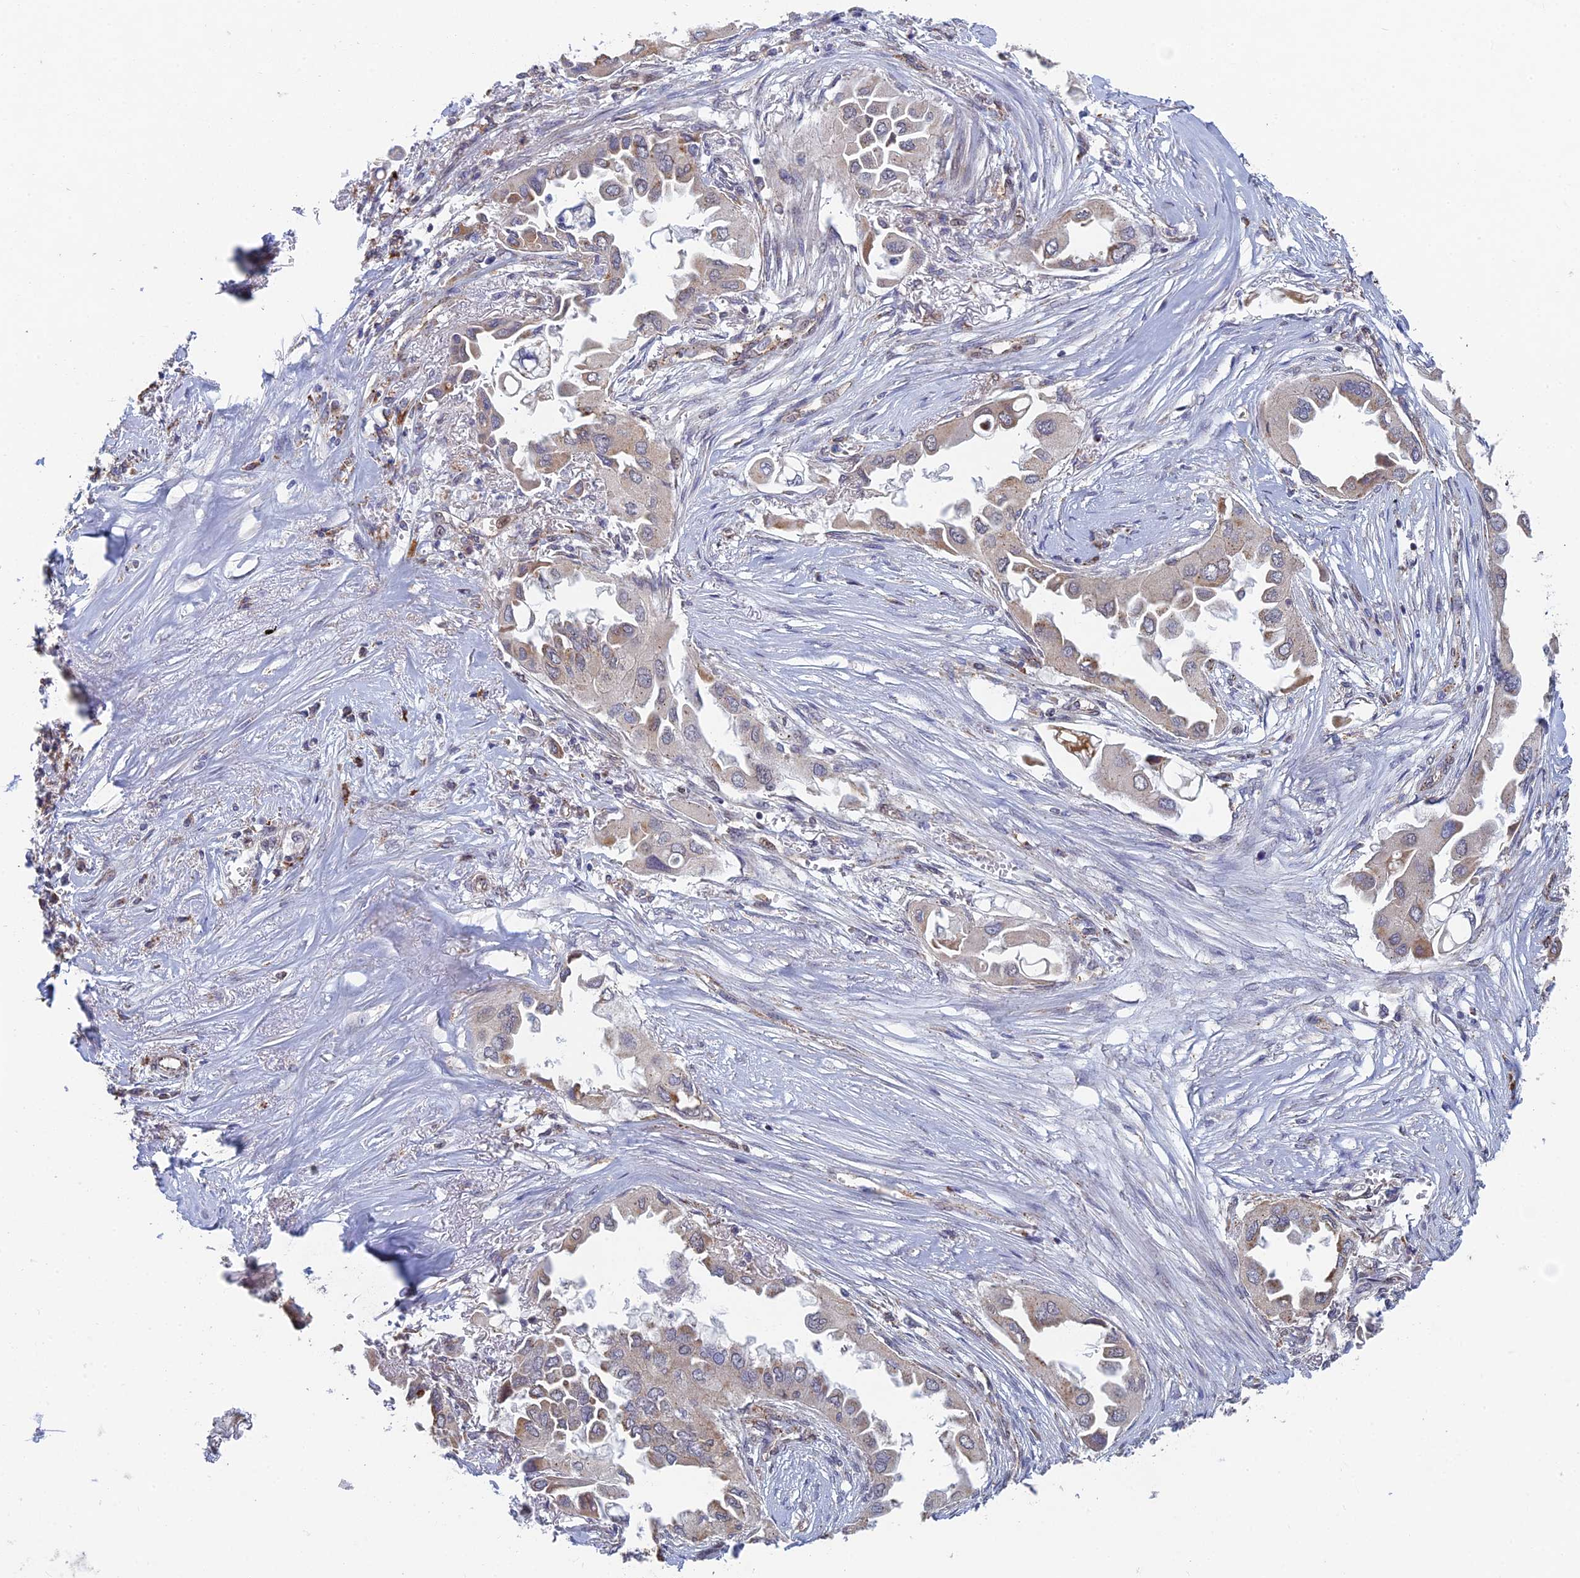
{"staining": {"intensity": "weak", "quantity": "<25%", "location": "cytoplasmic/membranous"}, "tissue": "lung cancer", "cell_type": "Tumor cells", "image_type": "cancer", "snomed": [{"axis": "morphology", "description": "Adenocarcinoma, NOS"}, {"axis": "topography", "description": "Lung"}], "caption": "This is an immunohistochemistry (IHC) histopathology image of human lung cancer. There is no positivity in tumor cells.", "gene": "FOXS1", "patient": {"sex": "female", "age": 76}}